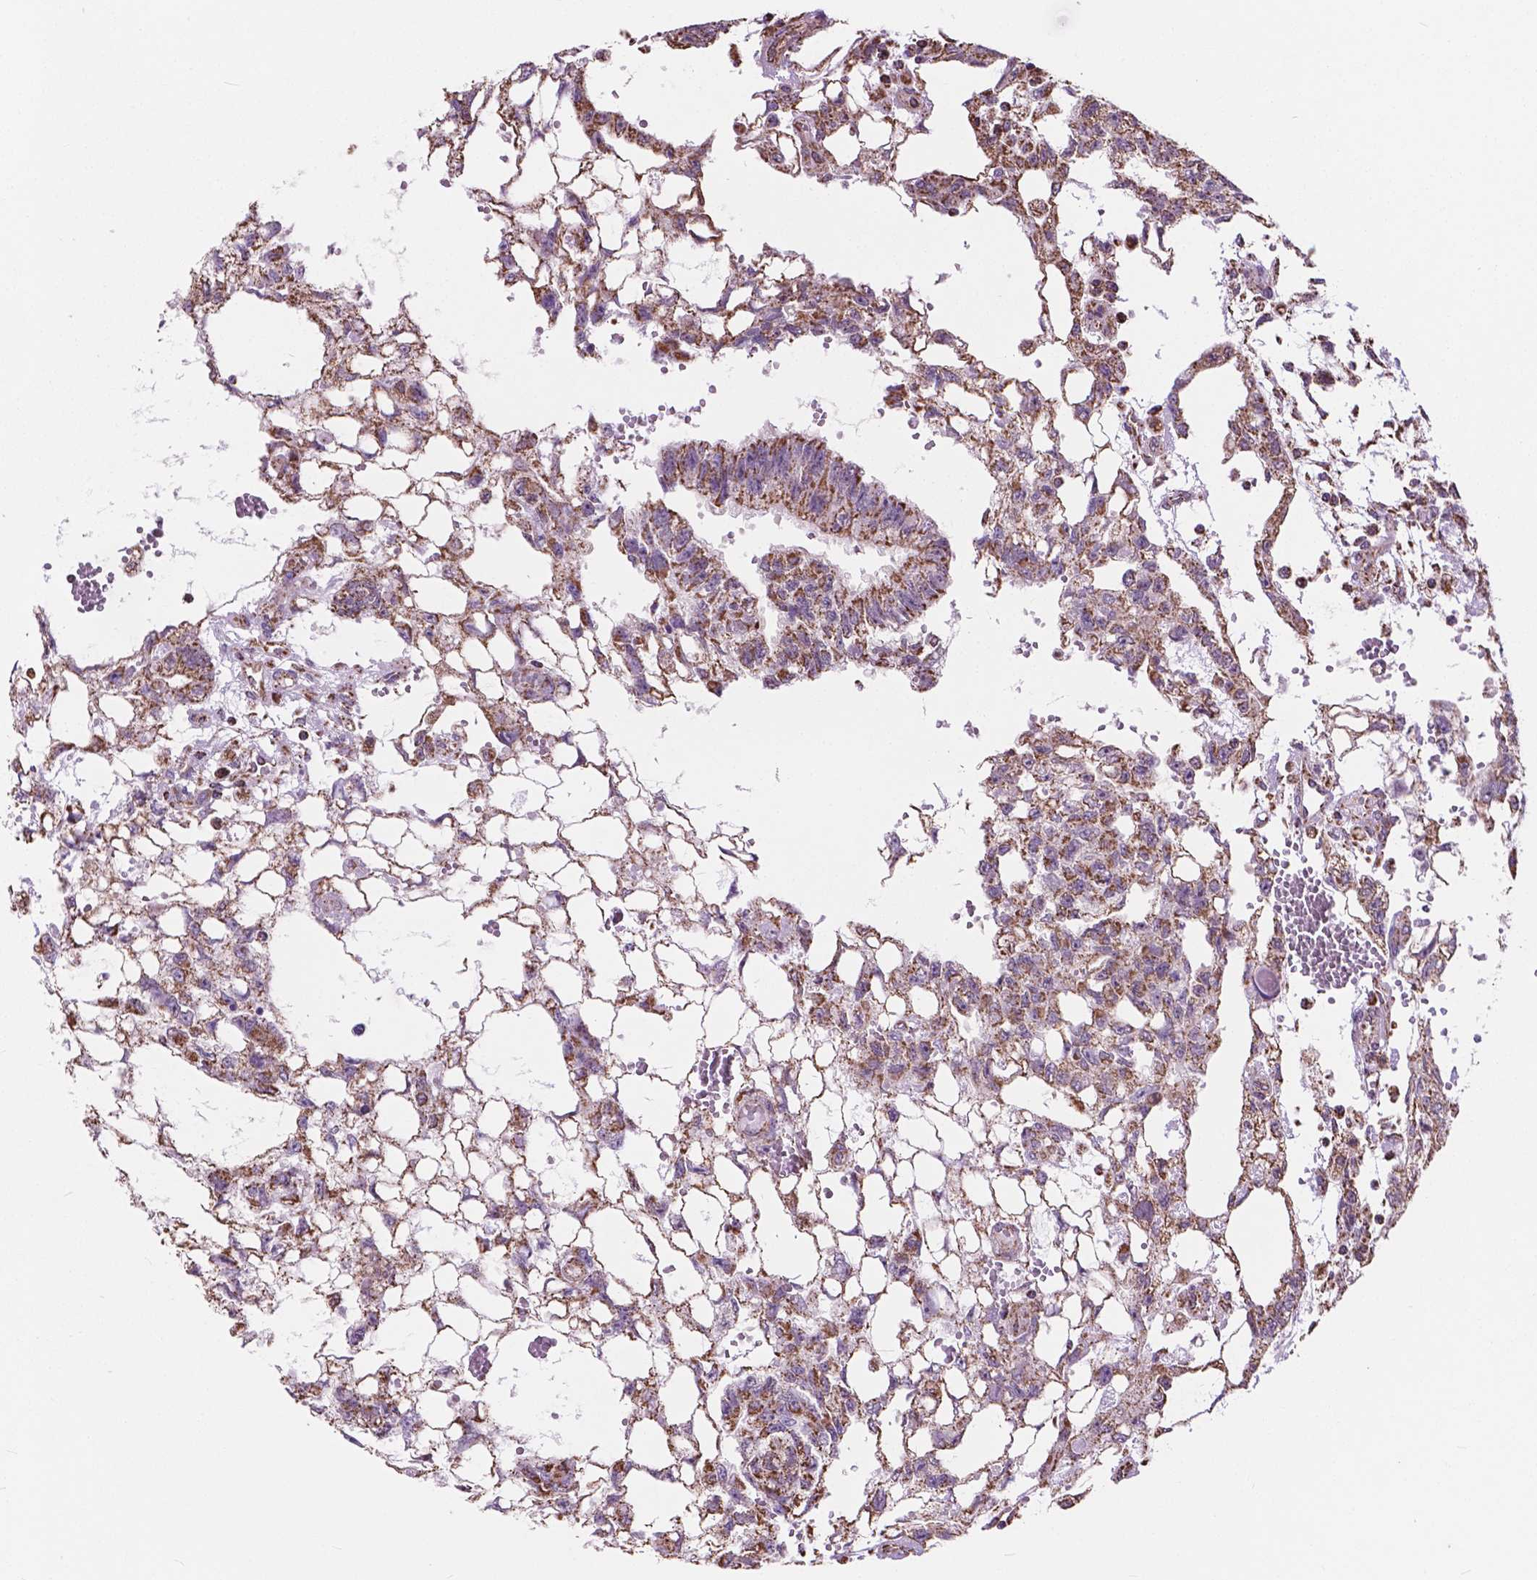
{"staining": {"intensity": "moderate", "quantity": ">75%", "location": "cytoplasmic/membranous"}, "tissue": "testis cancer", "cell_type": "Tumor cells", "image_type": "cancer", "snomed": [{"axis": "morphology", "description": "Carcinoma, Embryonal, NOS"}, {"axis": "topography", "description": "Testis"}], "caption": "A photomicrograph of embryonal carcinoma (testis) stained for a protein shows moderate cytoplasmic/membranous brown staining in tumor cells.", "gene": "SCOC", "patient": {"sex": "male", "age": 32}}